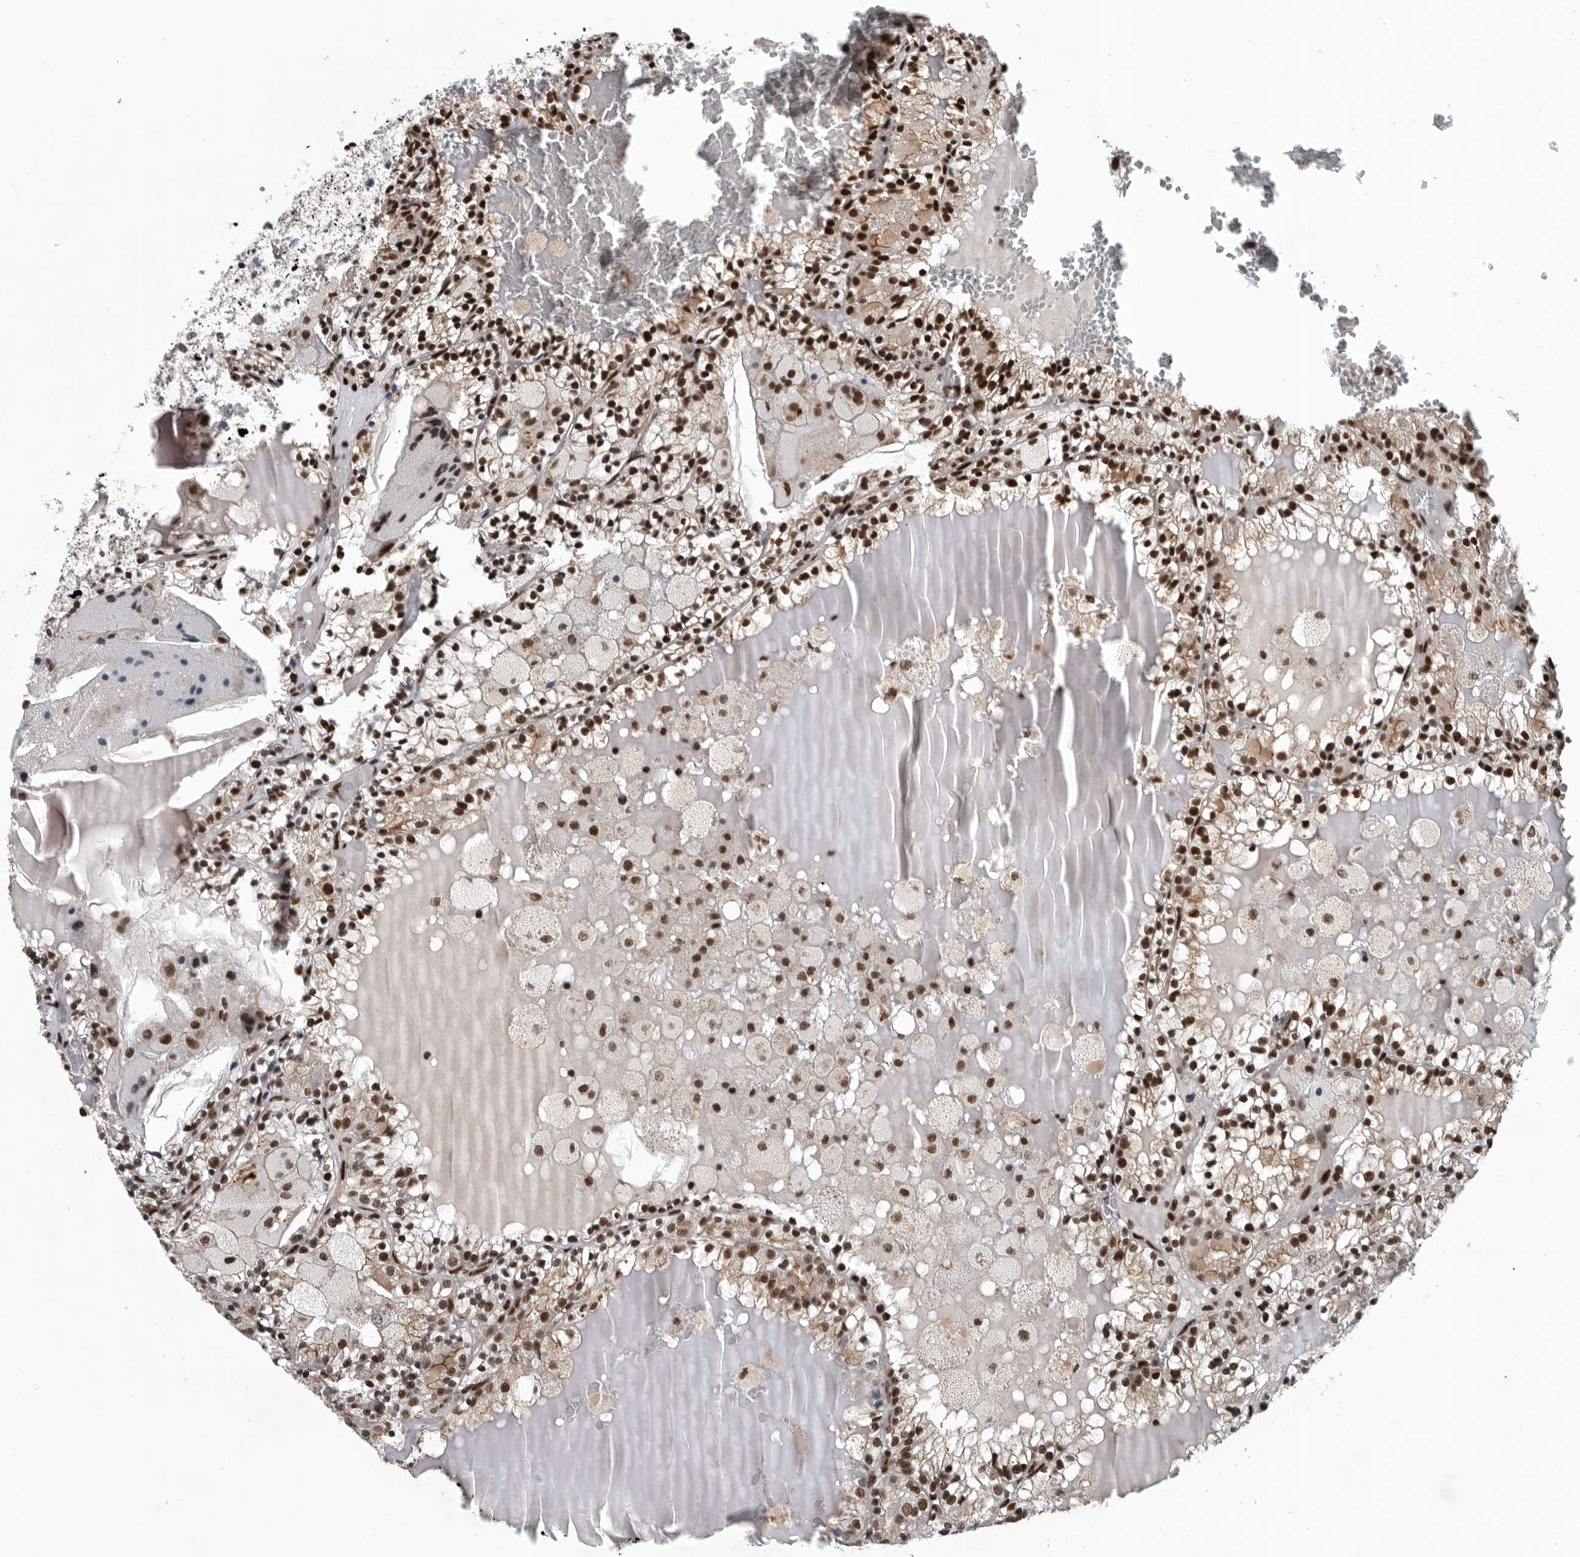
{"staining": {"intensity": "strong", "quantity": ">75%", "location": "nuclear"}, "tissue": "renal cancer", "cell_type": "Tumor cells", "image_type": "cancer", "snomed": [{"axis": "morphology", "description": "Adenocarcinoma, NOS"}, {"axis": "topography", "description": "Kidney"}], "caption": "The histopathology image demonstrates immunohistochemical staining of adenocarcinoma (renal). There is strong nuclear expression is appreciated in about >75% of tumor cells.", "gene": "SENP7", "patient": {"sex": "female", "age": 56}}